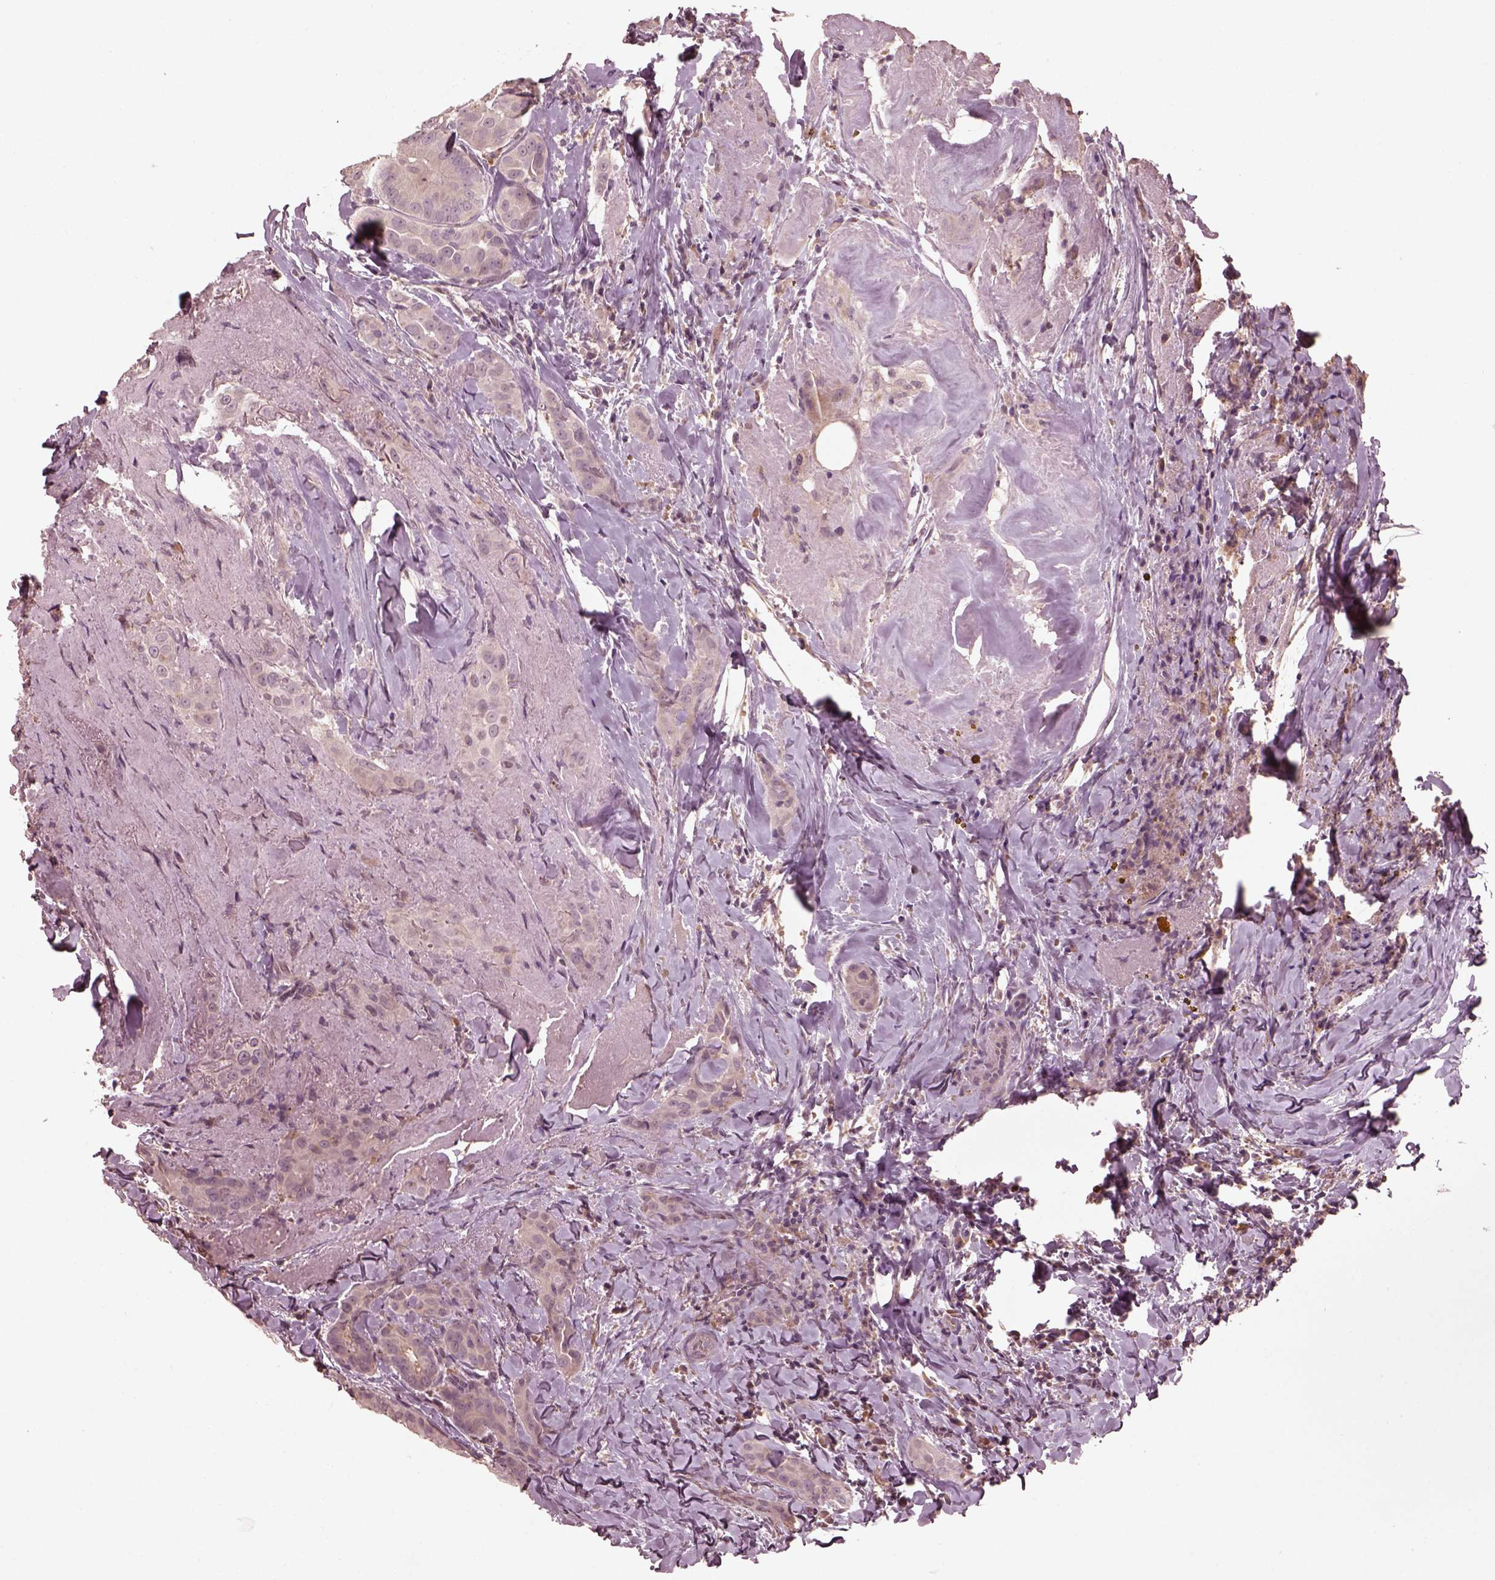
{"staining": {"intensity": "negative", "quantity": "none", "location": "none"}, "tissue": "thyroid cancer", "cell_type": "Tumor cells", "image_type": "cancer", "snomed": [{"axis": "morphology", "description": "Papillary adenocarcinoma, NOS"}, {"axis": "morphology", "description": "Papillary adenoma metastatic"}, {"axis": "topography", "description": "Thyroid gland"}], "caption": "Immunohistochemistry (IHC) of human thyroid cancer (papillary adenoma metastatic) displays no staining in tumor cells.", "gene": "VWA5B1", "patient": {"sex": "female", "age": 50}}